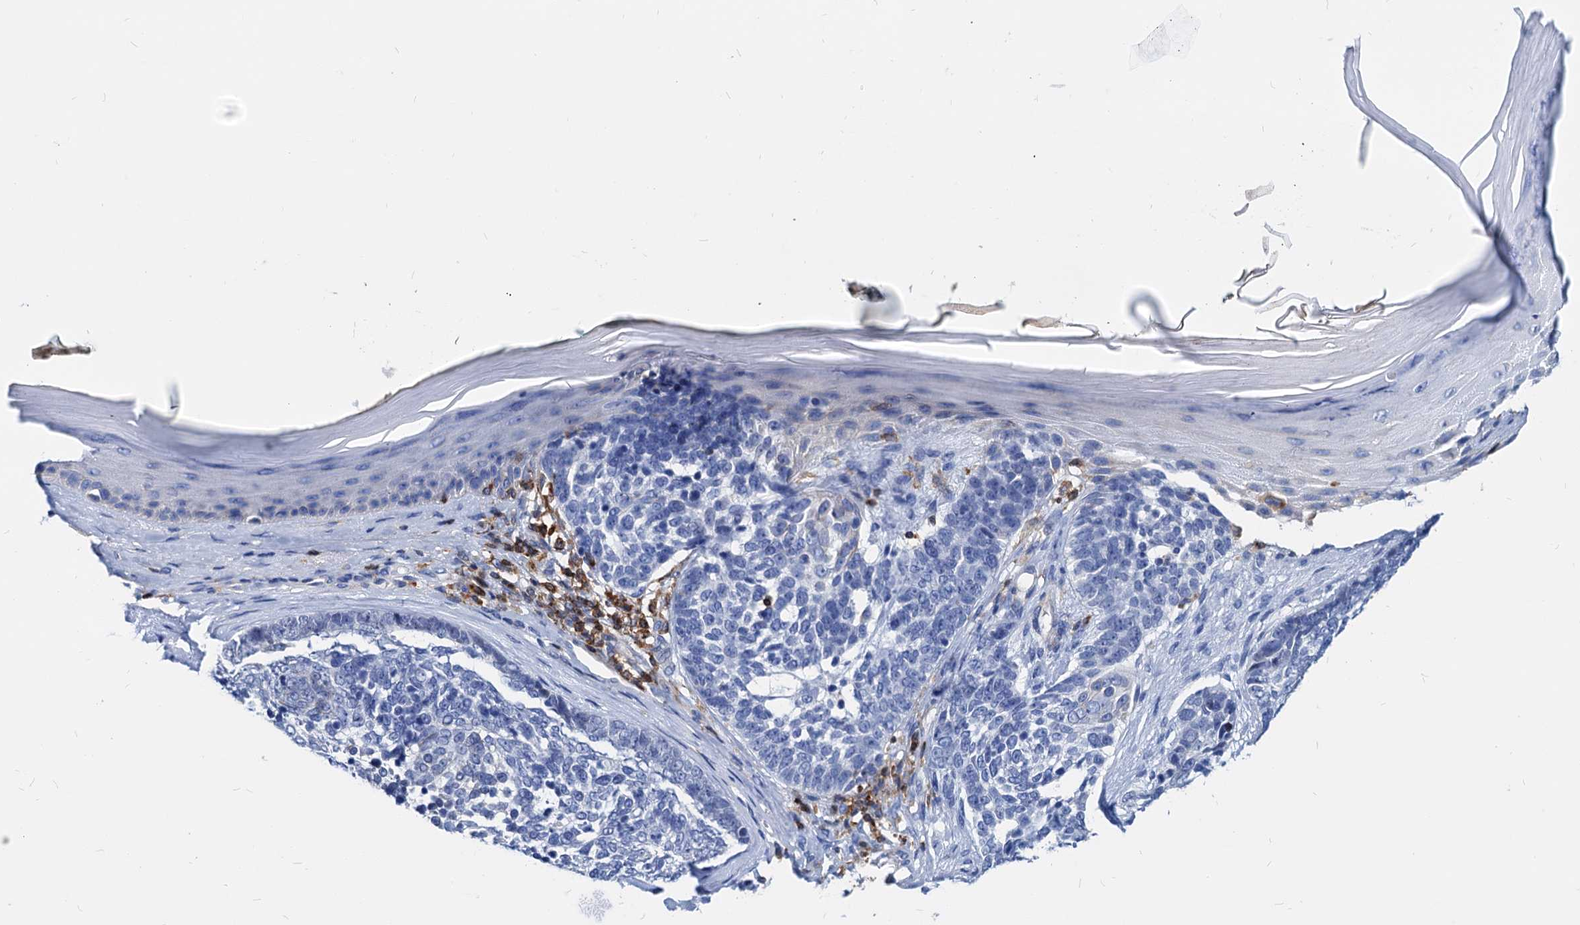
{"staining": {"intensity": "negative", "quantity": "none", "location": "none"}, "tissue": "skin cancer", "cell_type": "Tumor cells", "image_type": "cancer", "snomed": [{"axis": "morphology", "description": "Basal cell carcinoma"}, {"axis": "topography", "description": "Skin"}], "caption": "Immunohistochemistry photomicrograph of neoplastic tissue: human skin basal cell carcinoma stained with DAB (3,3'-diaminobenzidine) reveals no significant protein expression in tumor cells.", "gene": "LCP2", "patient": {"sex": "female", "age": 81}}